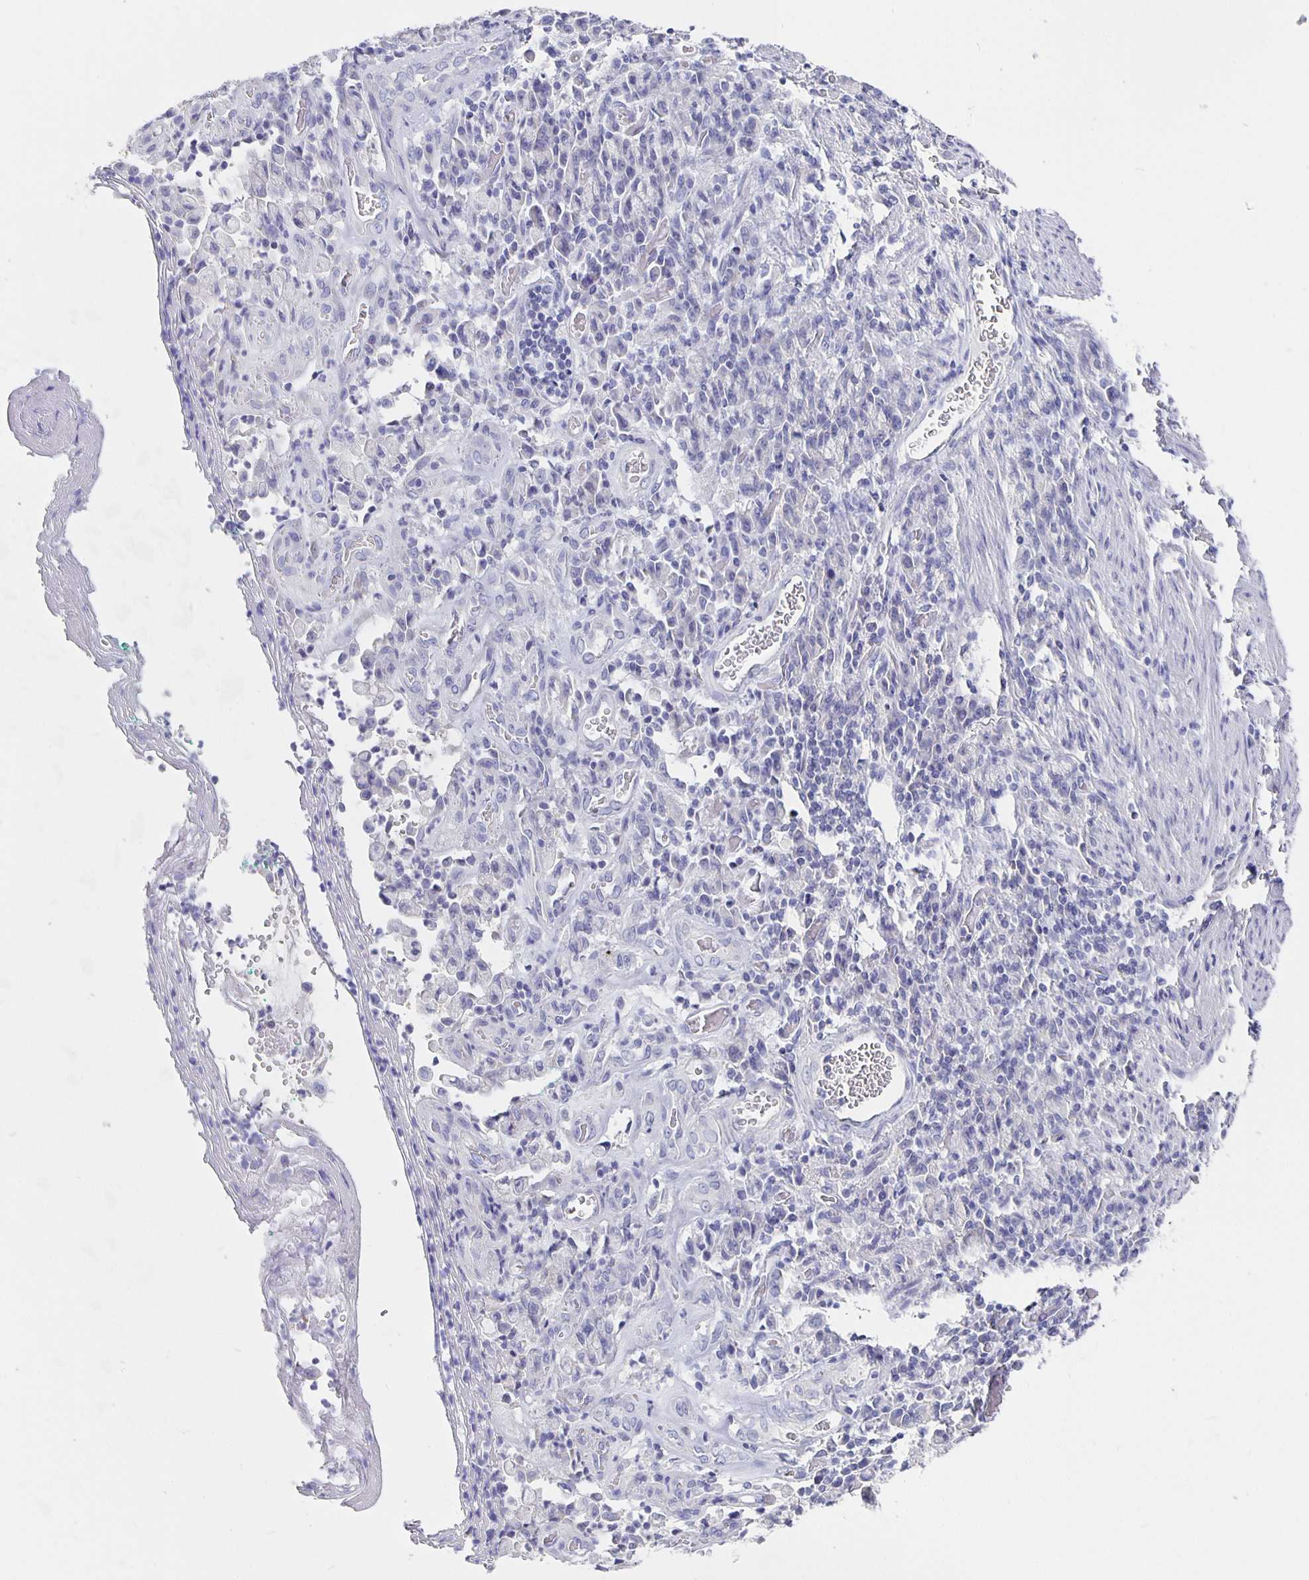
{"staining": {"intensity": "negative", "quantity": "none", "location": "none"}, "tissue": "stomach cancer", "cell_type": "Tumor cells", "image_type": "cancer", "snomed": [{"axis": "morphology", "description": "Adenocarcinoma, NOS"}, {"axis": "topography", "description": "Stomach"}], "caption": "Histopathology image shows no significant protein positivity in tumor cells of stomach cancer (adenocarcinoma). (Brightfield microscopy of DAB IHC at high magnification).", "gene": "CFAP74", "patient": {"sex": "male", "age": 77}}